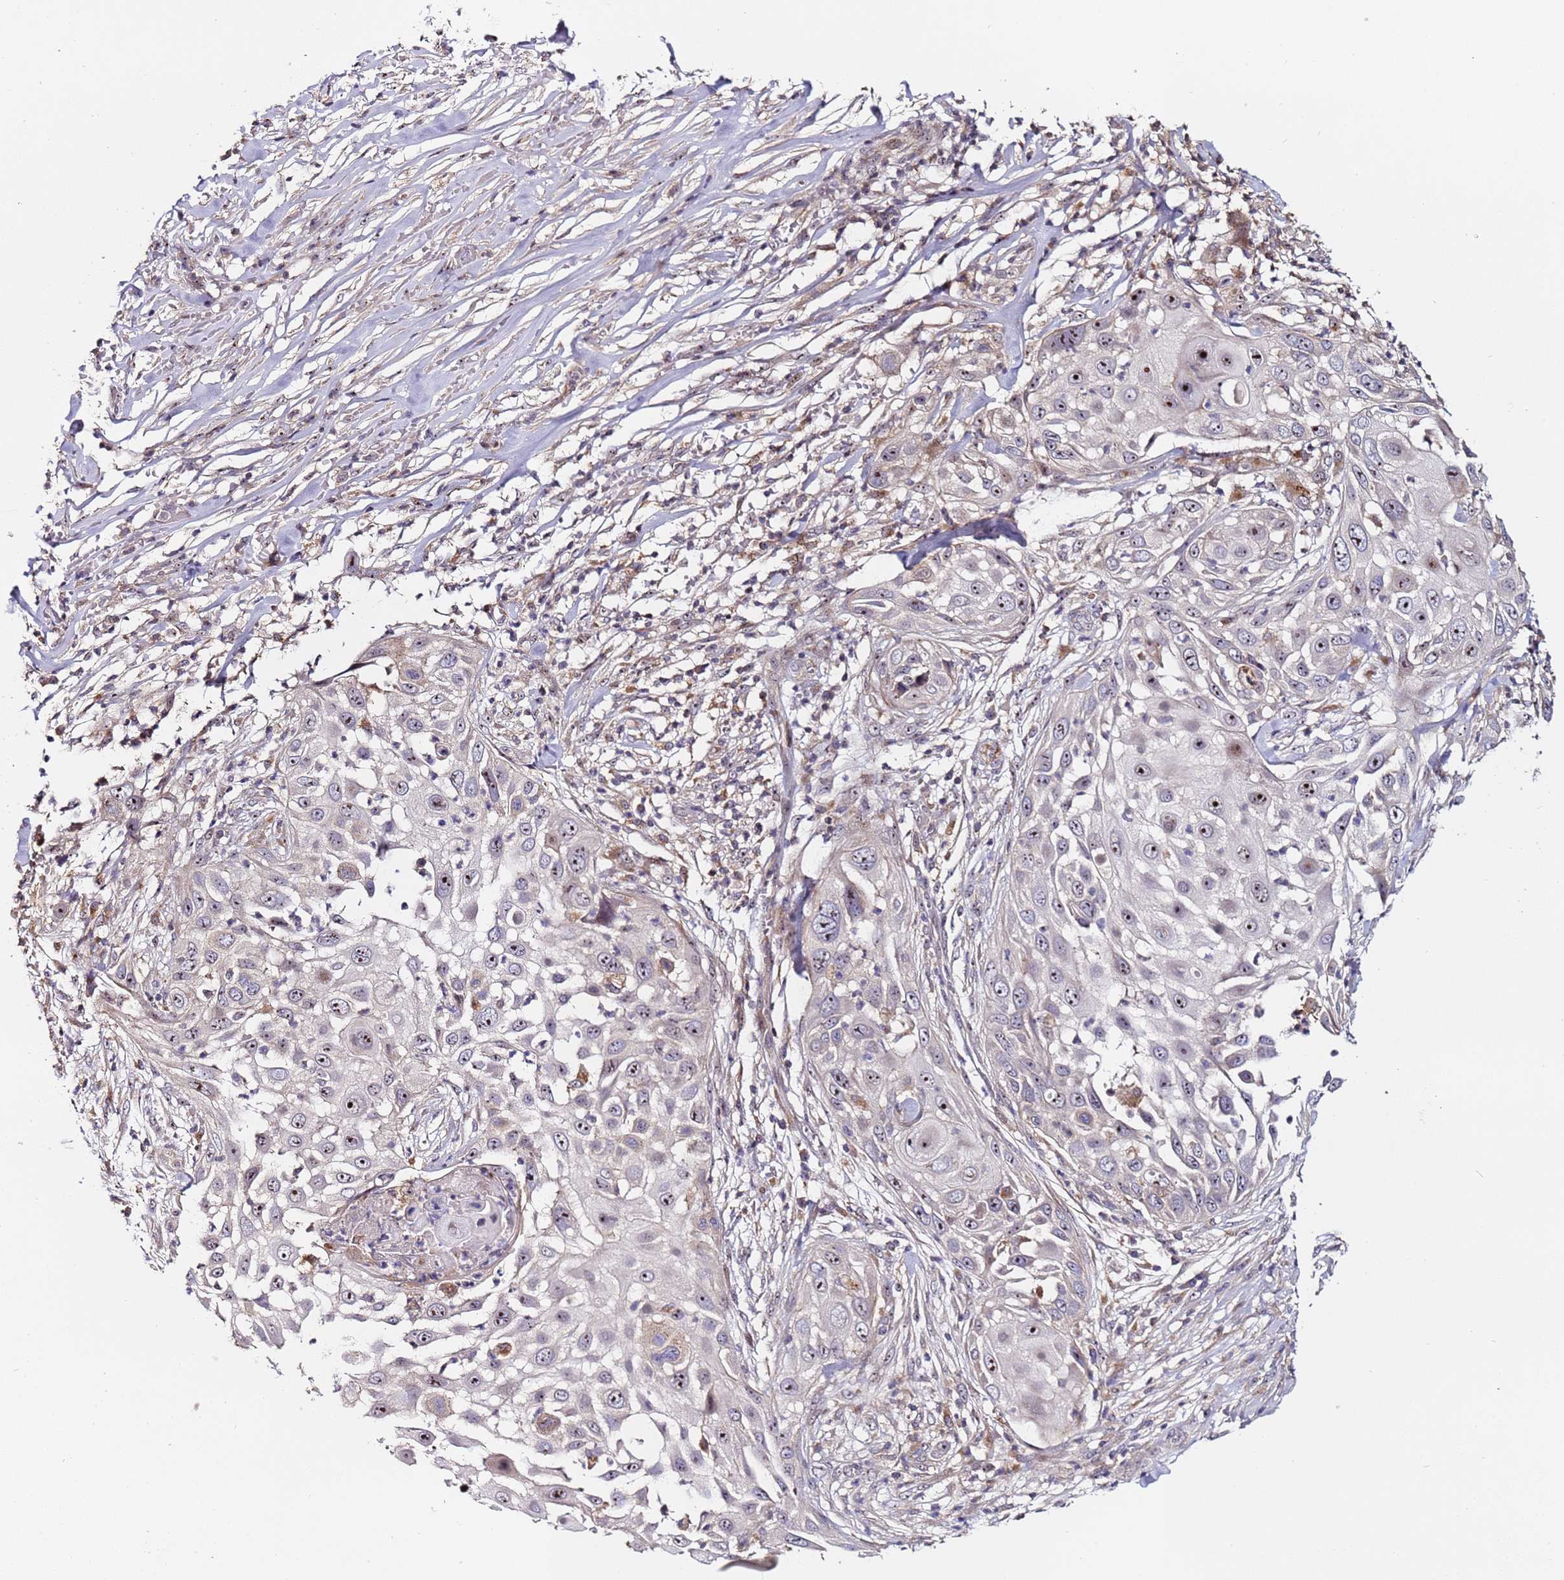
{"staining": {"intensity": "moderate", "quantity": ">75%", "location": "nuclear"}, "tissue": "skin cancer", "cell_type": "Tumor cells", "image_type": "cancer", "snomed": [{"axis": "morphology", "description": "Squamous cell carcinoma, NOS"}, {"axis": "topography", "description": "Skin"}], "caption": "Tumor cells display moderate nuclear staining in approximately >75% of cells in skin cancer. (IHC, brightfield microscopy, high magnification).", "gene": "KRI1", "patient": {"sex": "female", "age": 44}}